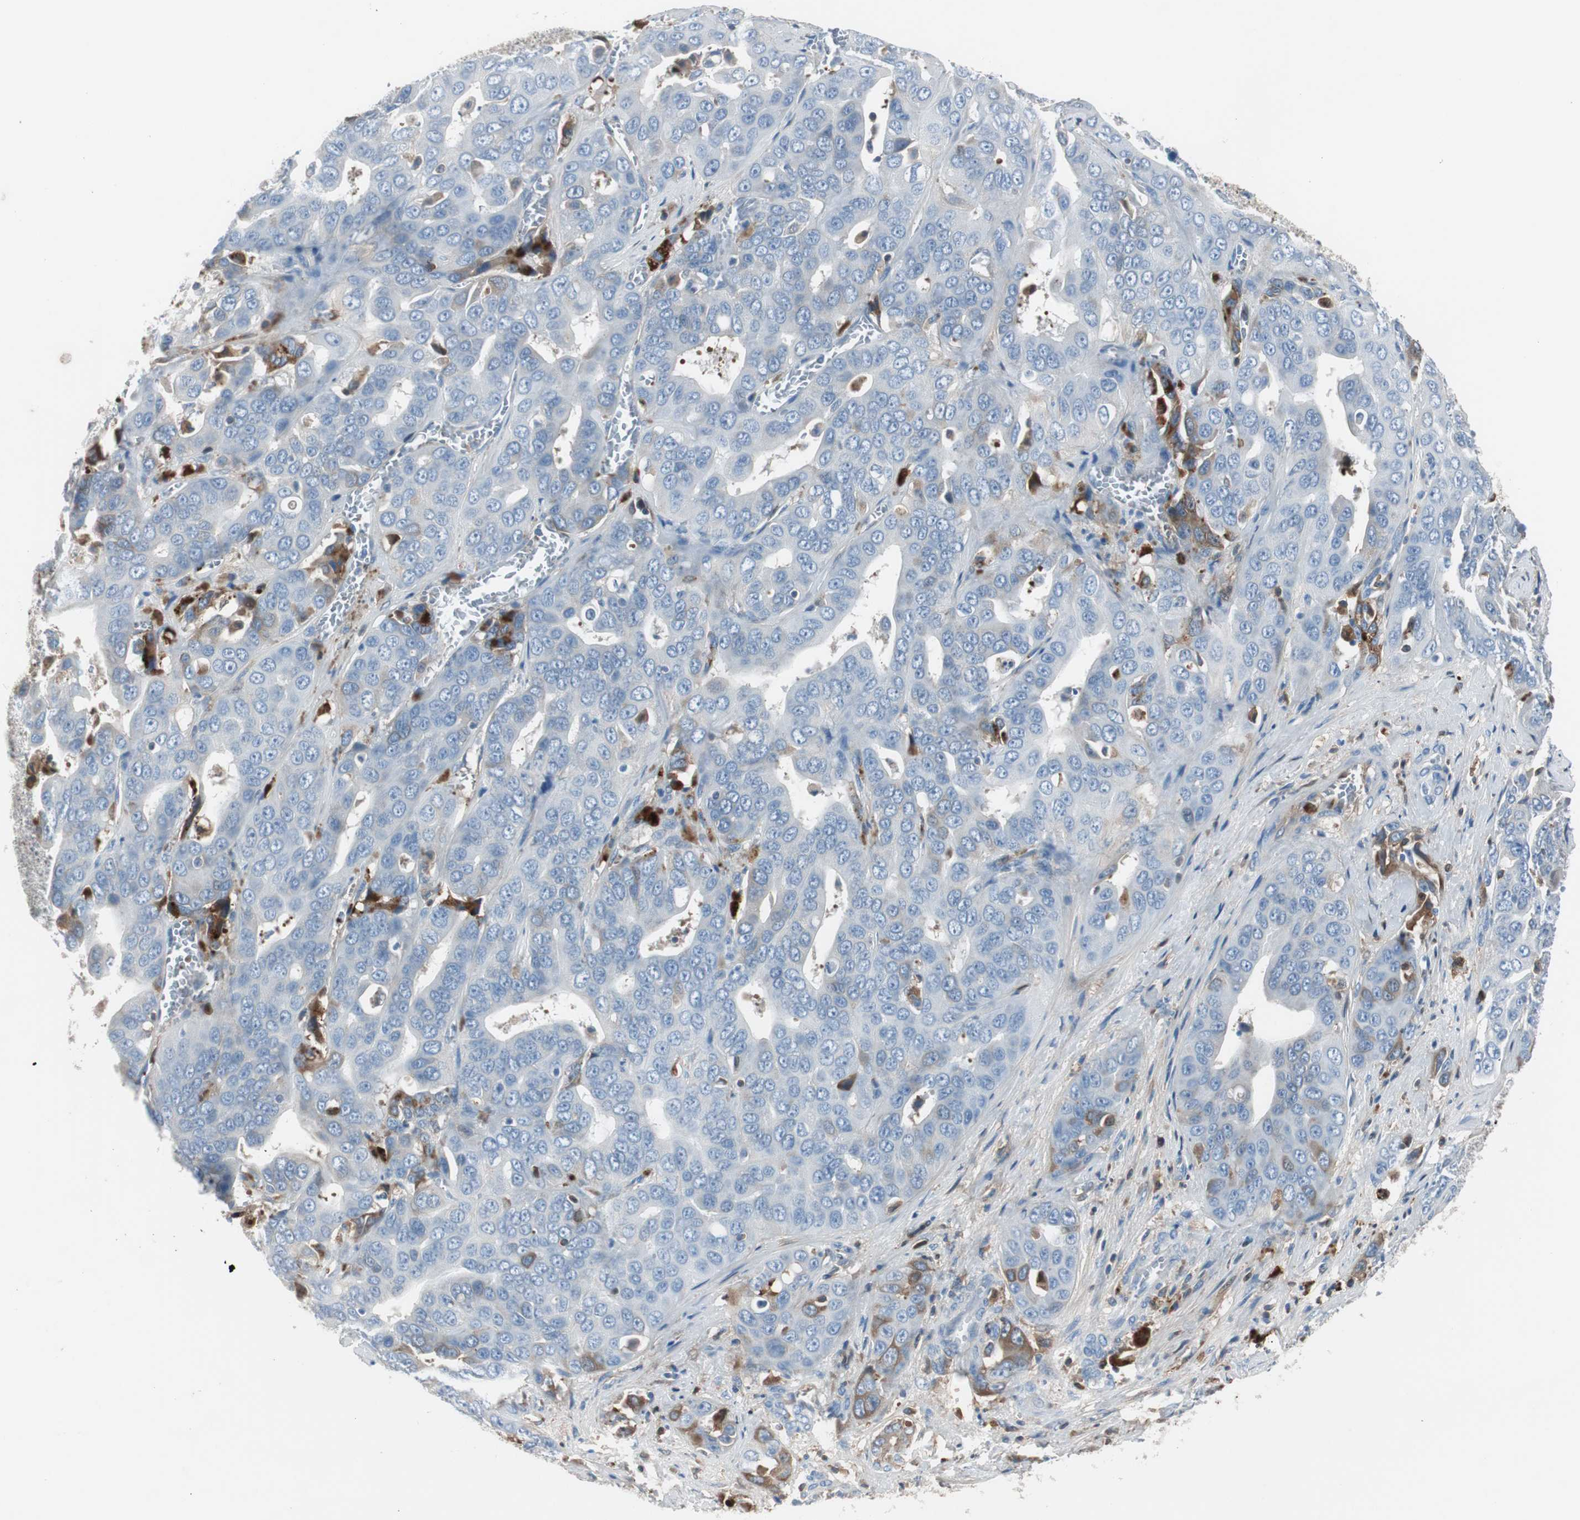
{"staining": {"intensity": "negative", "quantity": "none", "location": "none"}, "tissue": "liver cancer", "cell_type": "Tumor cells", "image_type": "cancer", "snomed": [{"axis": "morphology", "description": "Cholangiocarcinoma"}, {"axis": "topography", "description": "Liver"}], "caption": "Liver cancer stained for a protein using immunohistochemistry (IHC) reveals no staining tumor cells.", "gene": "SERPINF1", "patient": {"sex": "female", "age": 52}}